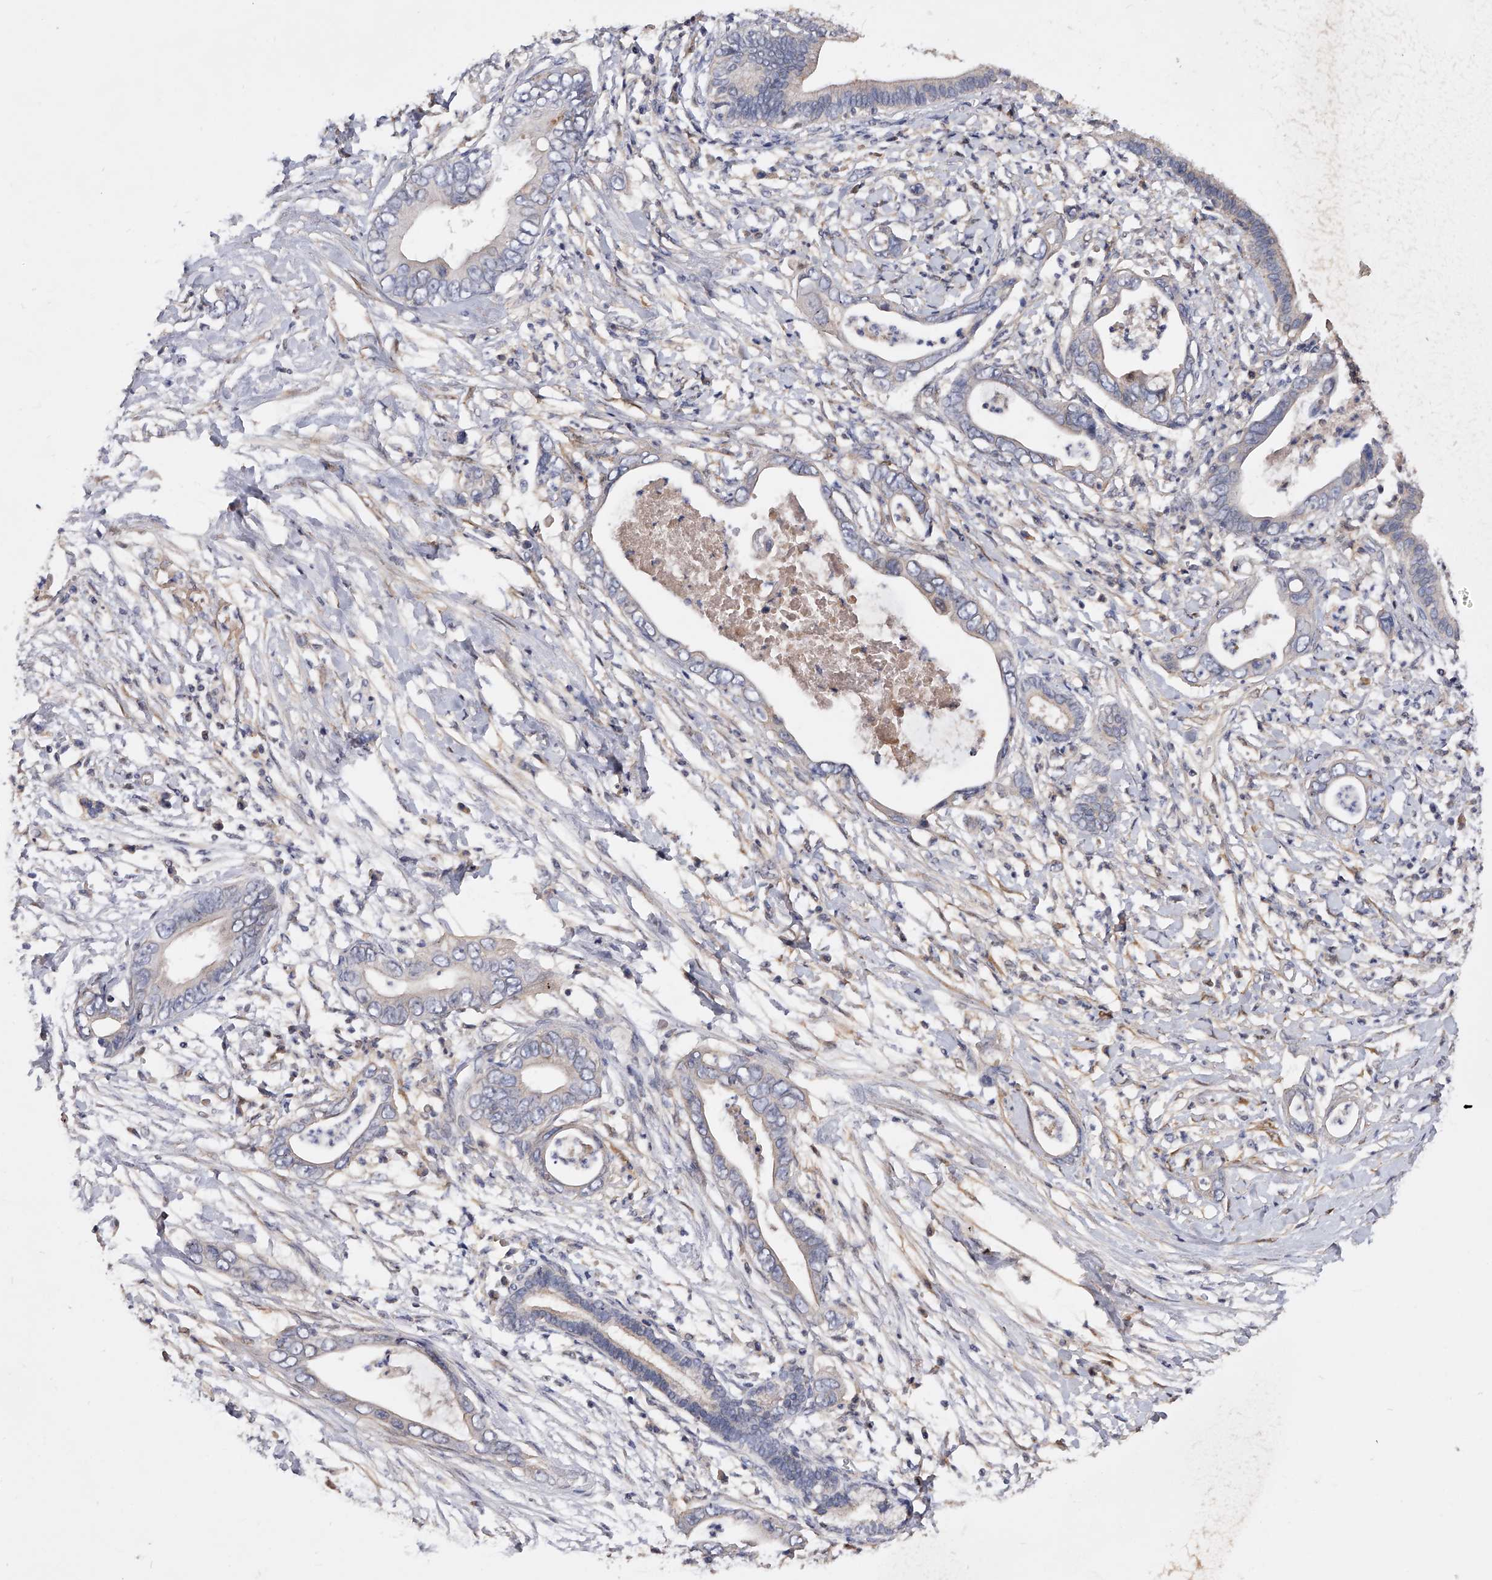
{"staining": {"intensity": "negative", "quantity": "none", "location": "none"}, "tissue": "pancreatic cancer", "cell_type": "Tumor cells", "image_type": "cancer", "snomed": [{"axis": "morphology", "description": "Adenocarcinoma, NOS"}, {"axis": "topography", "description": "Pancreas"}], "caption": "The histopathology image exhibits no significant staining in tumor cells of pancreatic adenocarcinoma.", "gene": "ARL4C", "patient": {"sex": "male", "age": 75}}